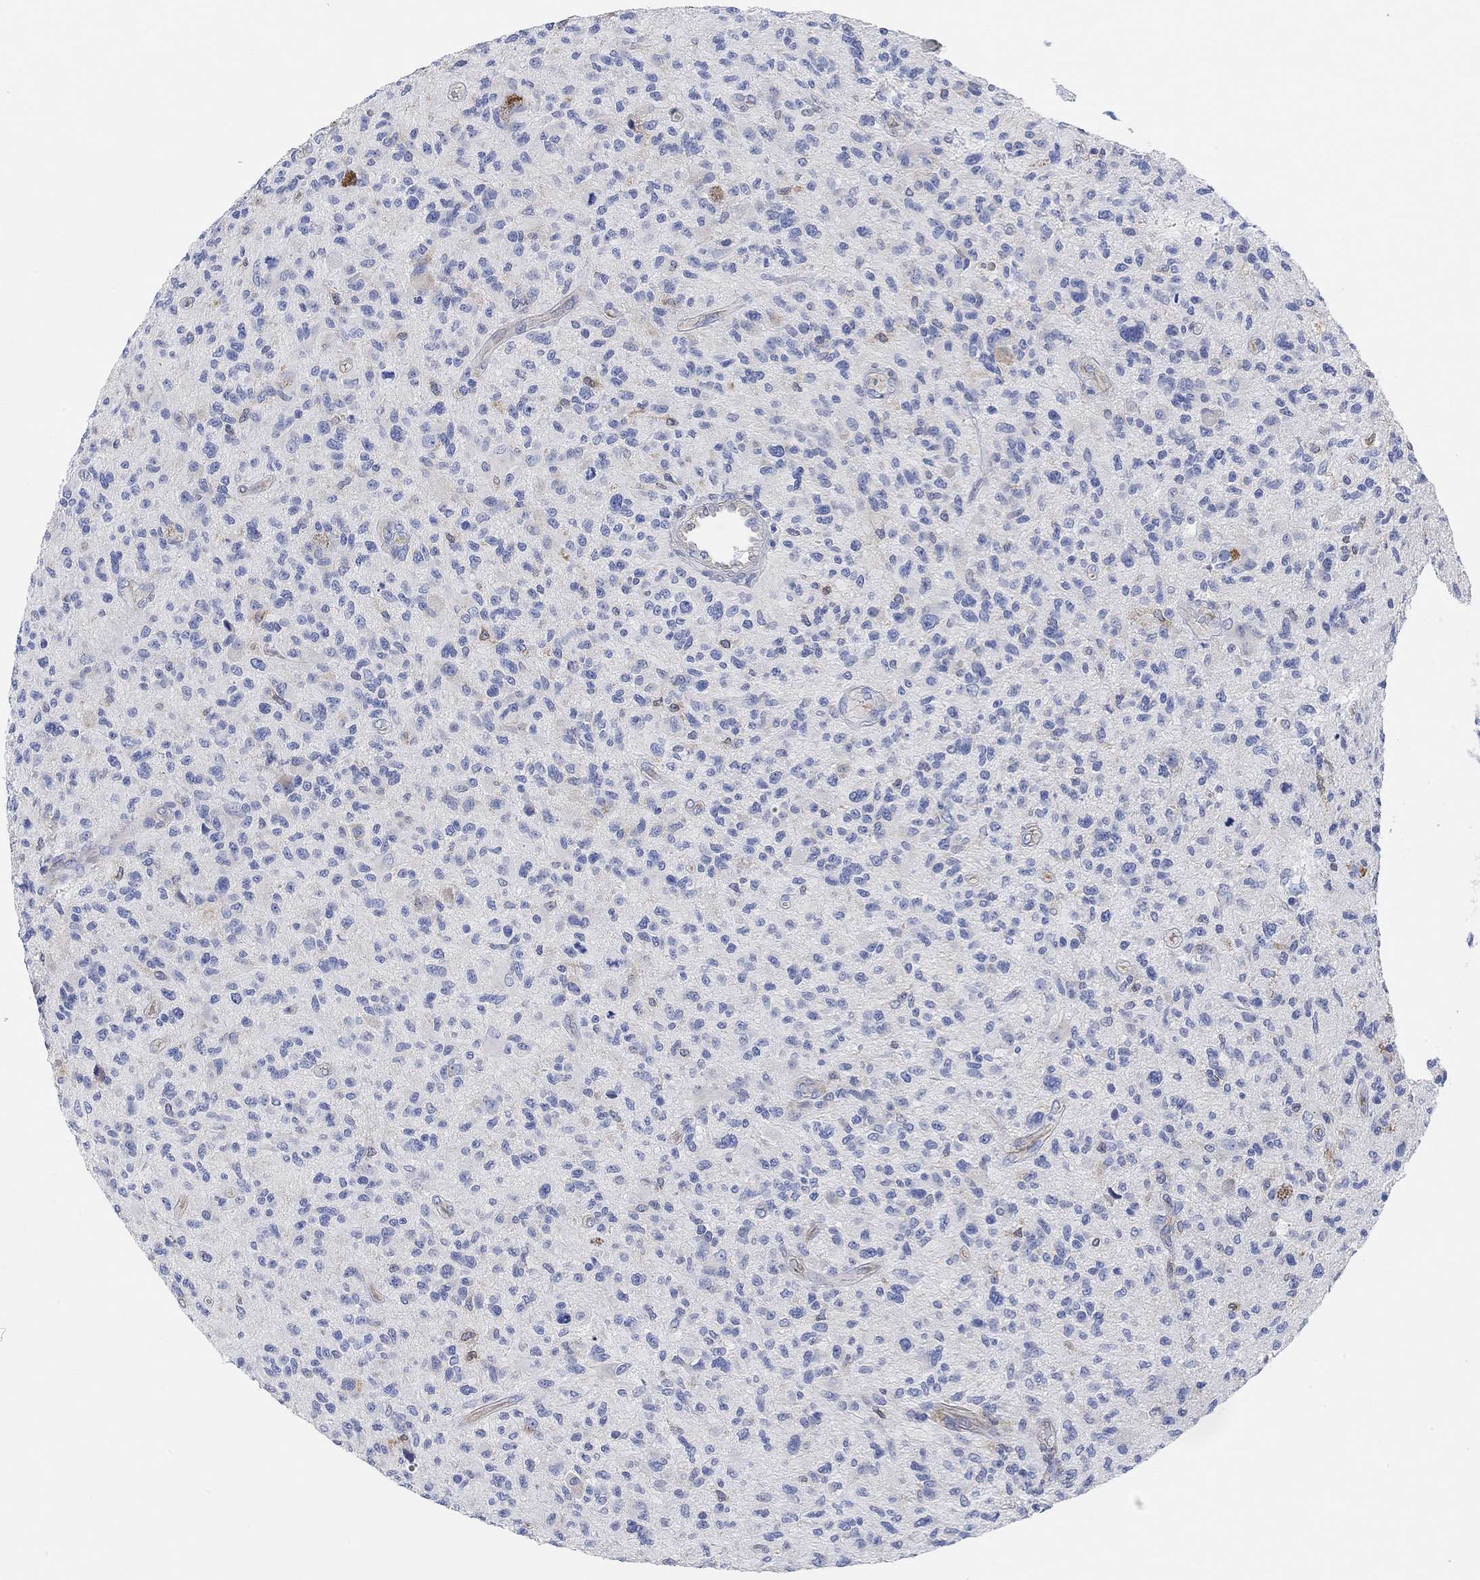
{"staining": {"intensity": "negative", "quantity": "none", "location": "none"}, "tissue": "glioma", "cell_type": "Tumor cells", "image_type": "cancer", "snomed": [{"axis": "morphology", "description": "Glioma, malignant, High grade"}, {"axis": "topography", "description": "Brain"}], "caption": "The micrograph reveals no staining of tumor cells in glioma.", "gene": "RGS1", "patient": {"sex": "male", "age": 47}}